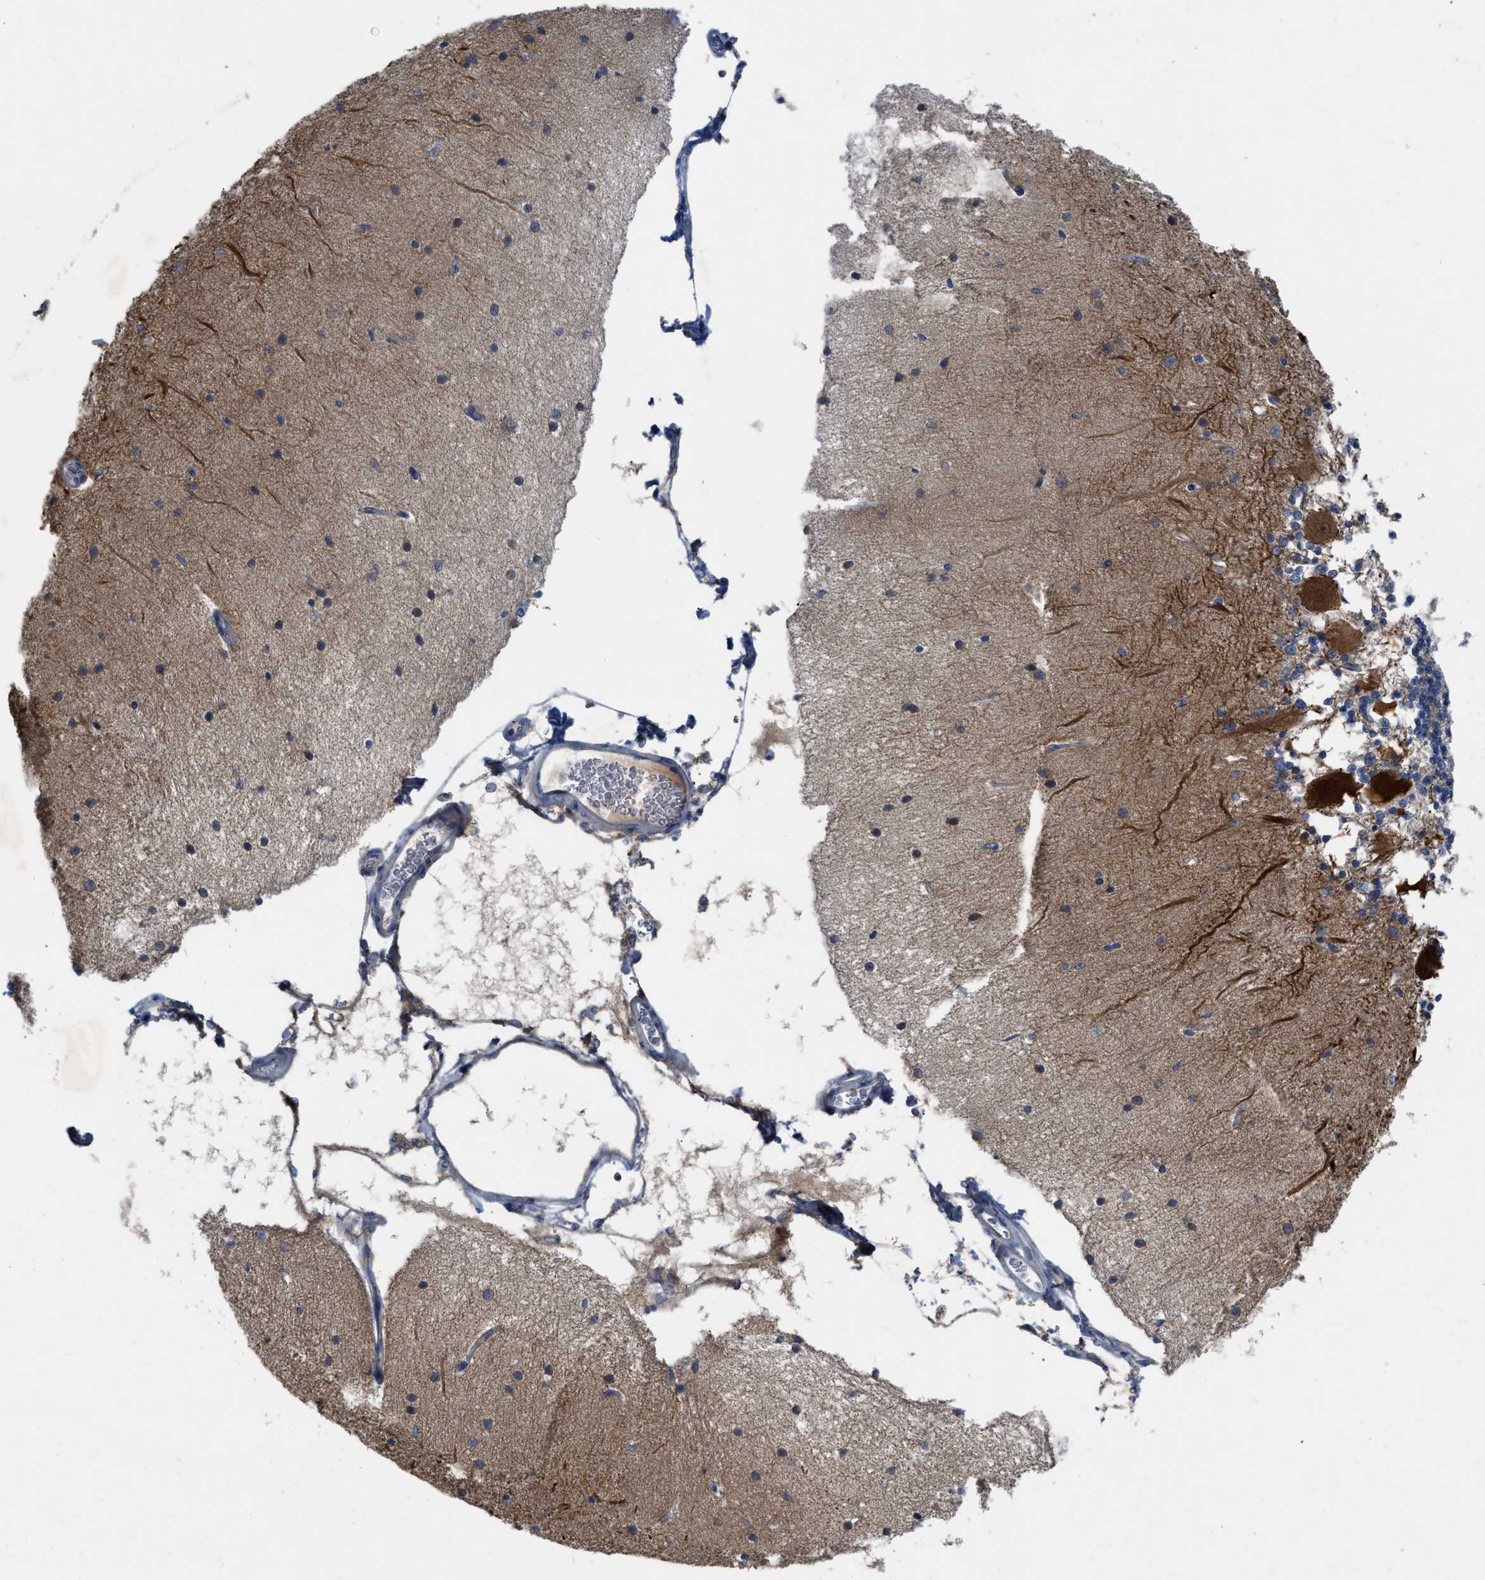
{"staining": {"intensity": "negative", "quantity": "none", "location": "none"}, "tissue": "cerebellum", "cell_type": "Cells in granular layer", "image_type": "normal", "snomed": [{"axis": "morphology", "description": "Normal tissue, NOS"}, {"axis": "topography", "description": "Cerebellum"}], "caption": "A photomicrograph of cerebellum stained for a protein exhibits no brown staining in cells in granular layer.", "gene": "TMEM131", "patient": {"sex": "female", "age": 54}}